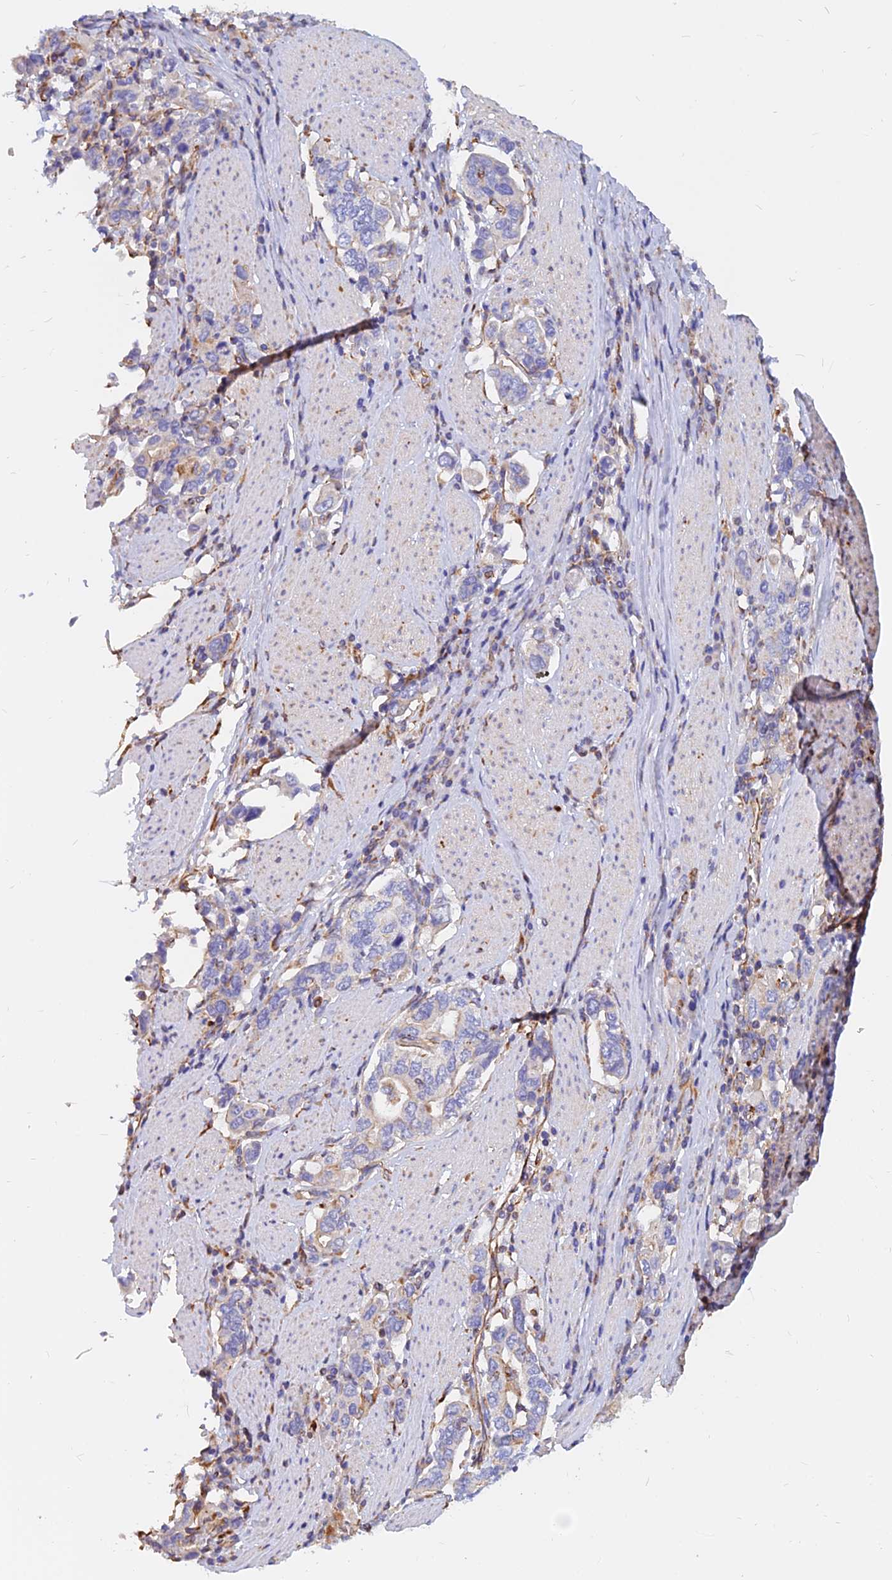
{"staining": {"intensity": "negative", "quantity": "none", "location": "none"}, "tissue": "stomach cancer", "cell_type": "Tumor cells", "image_type": "cancer", "snomed": [{"axis": "morphology", "description": "Adenocarcinoma, NOS"}, {"axis": "topography", "description": "Stomach, upper"}, {"axis": "topography", "description": "Stomach"}], "caption": "Tumor cells show no significant protein expression in stomach cancer.", "gene": "CDK18", "patient": {"sex": "male", "age": 62}}